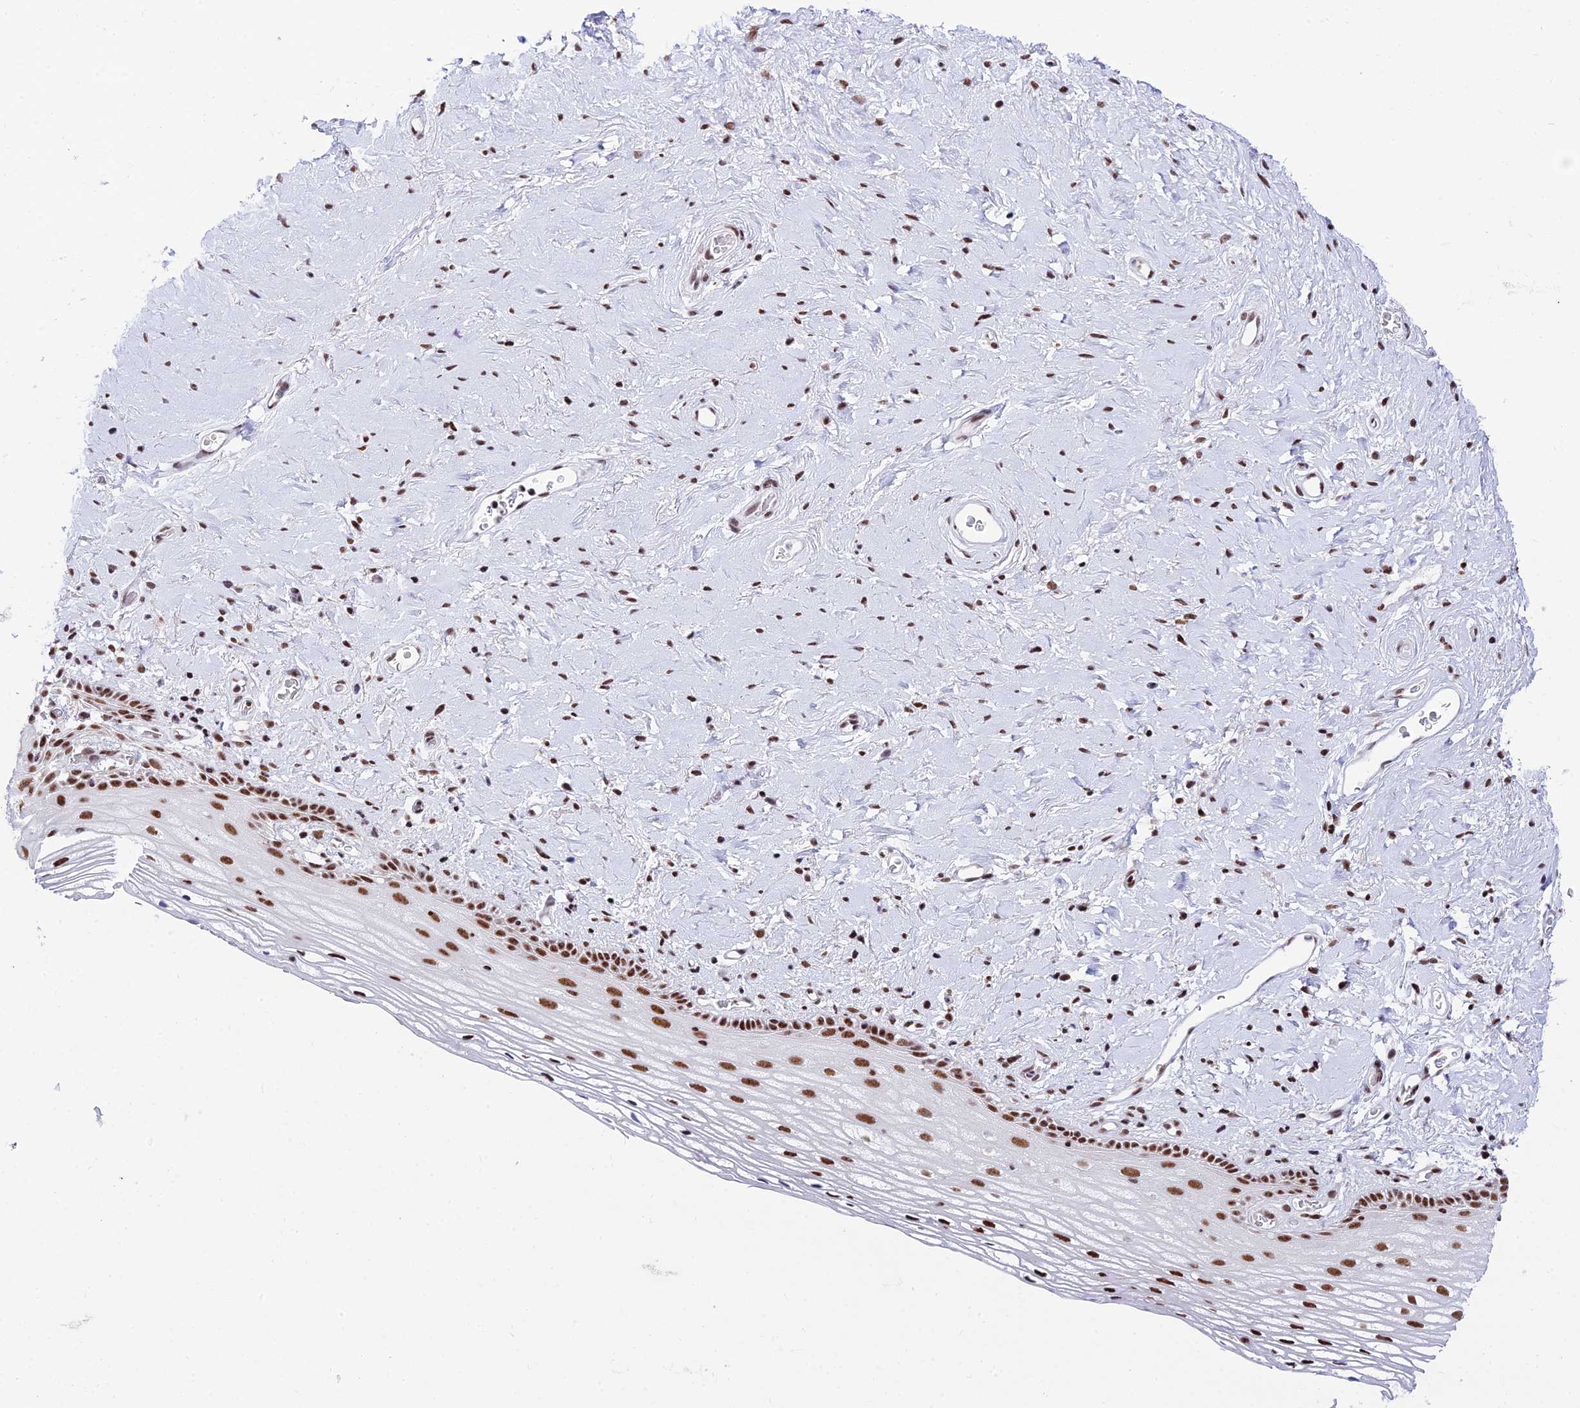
{"staining": {"intensity": "moderate", "quantity": ">75%", "location": "nuclear"}, "tissue": "vagina", "cell_type": "Squamous epithelial cells", "image_type": "normal", "snomed": [{"axis": "morphology", "description": "Normal tissue, NOS"}, {"axis": "morphology", "description": "Adenocarcinoma, NOS"}, {"axis": "topography", "description": "Rectum"}, {"axis": "topography", "description": "Vagina"}], "caption": "Immunohistochemistry staining of benign vagina, which reveals medium levels of moderate nuclear staining in about >75% of squamous epithelial cells indicating moderate nuclear protein staining. The staining was performed using DAB (3,3'-diaminobenzidine) (brown) for protein detection and nuclei were counterstained in hematoxylin (blue).", "gene": "USP22", "patient": {"sex": "female", "age": 71}}